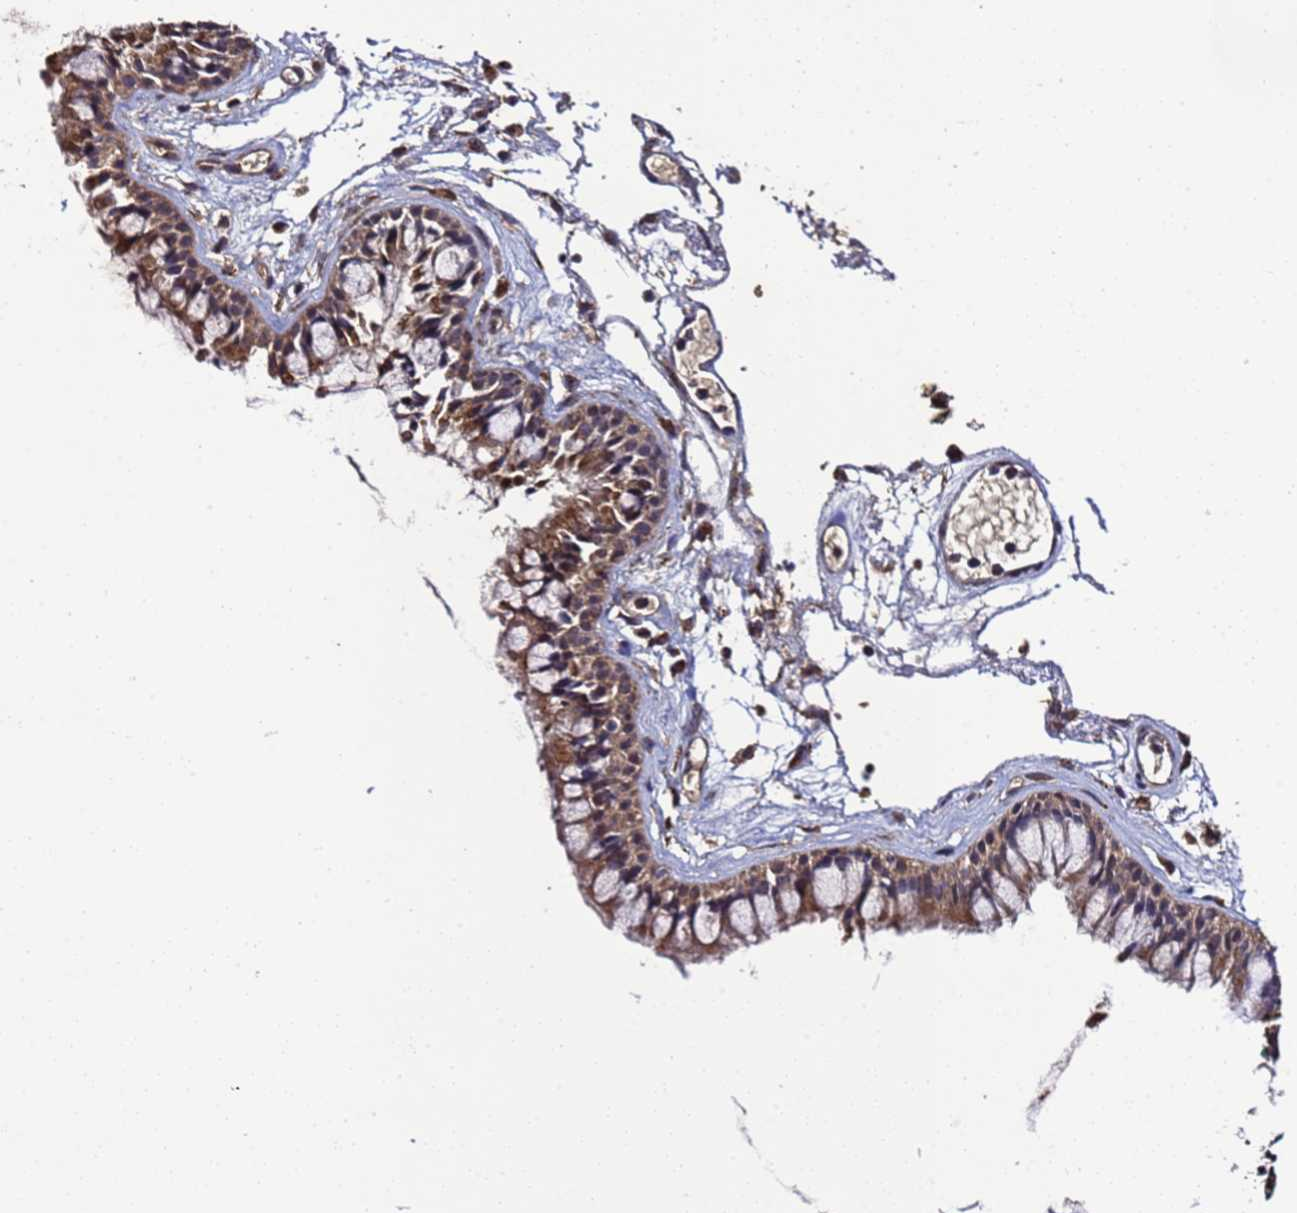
{"staining": {"intensity": "moderate", "quantity": ">75%", "location": "cytoplasmic/membranous"}, "tissue": "nasopharynx", "cell_type": "Respiratory epithelial cells", "image_type": "normal", "snomed": [{"axis": "morphology", "description": "Normal tissue, NOS"}, {"axis": "topography", "description": "Nasopharynx"}], "caption": "The image shows immunohistochemical staining of benign nasopharynx. There is moderate cytoplasmic/membranous expression is identified in about >75% of respiratory epithelial cells.", "gene": "HSPBAP1", "patient": {"sex": "male", "age": 82}}